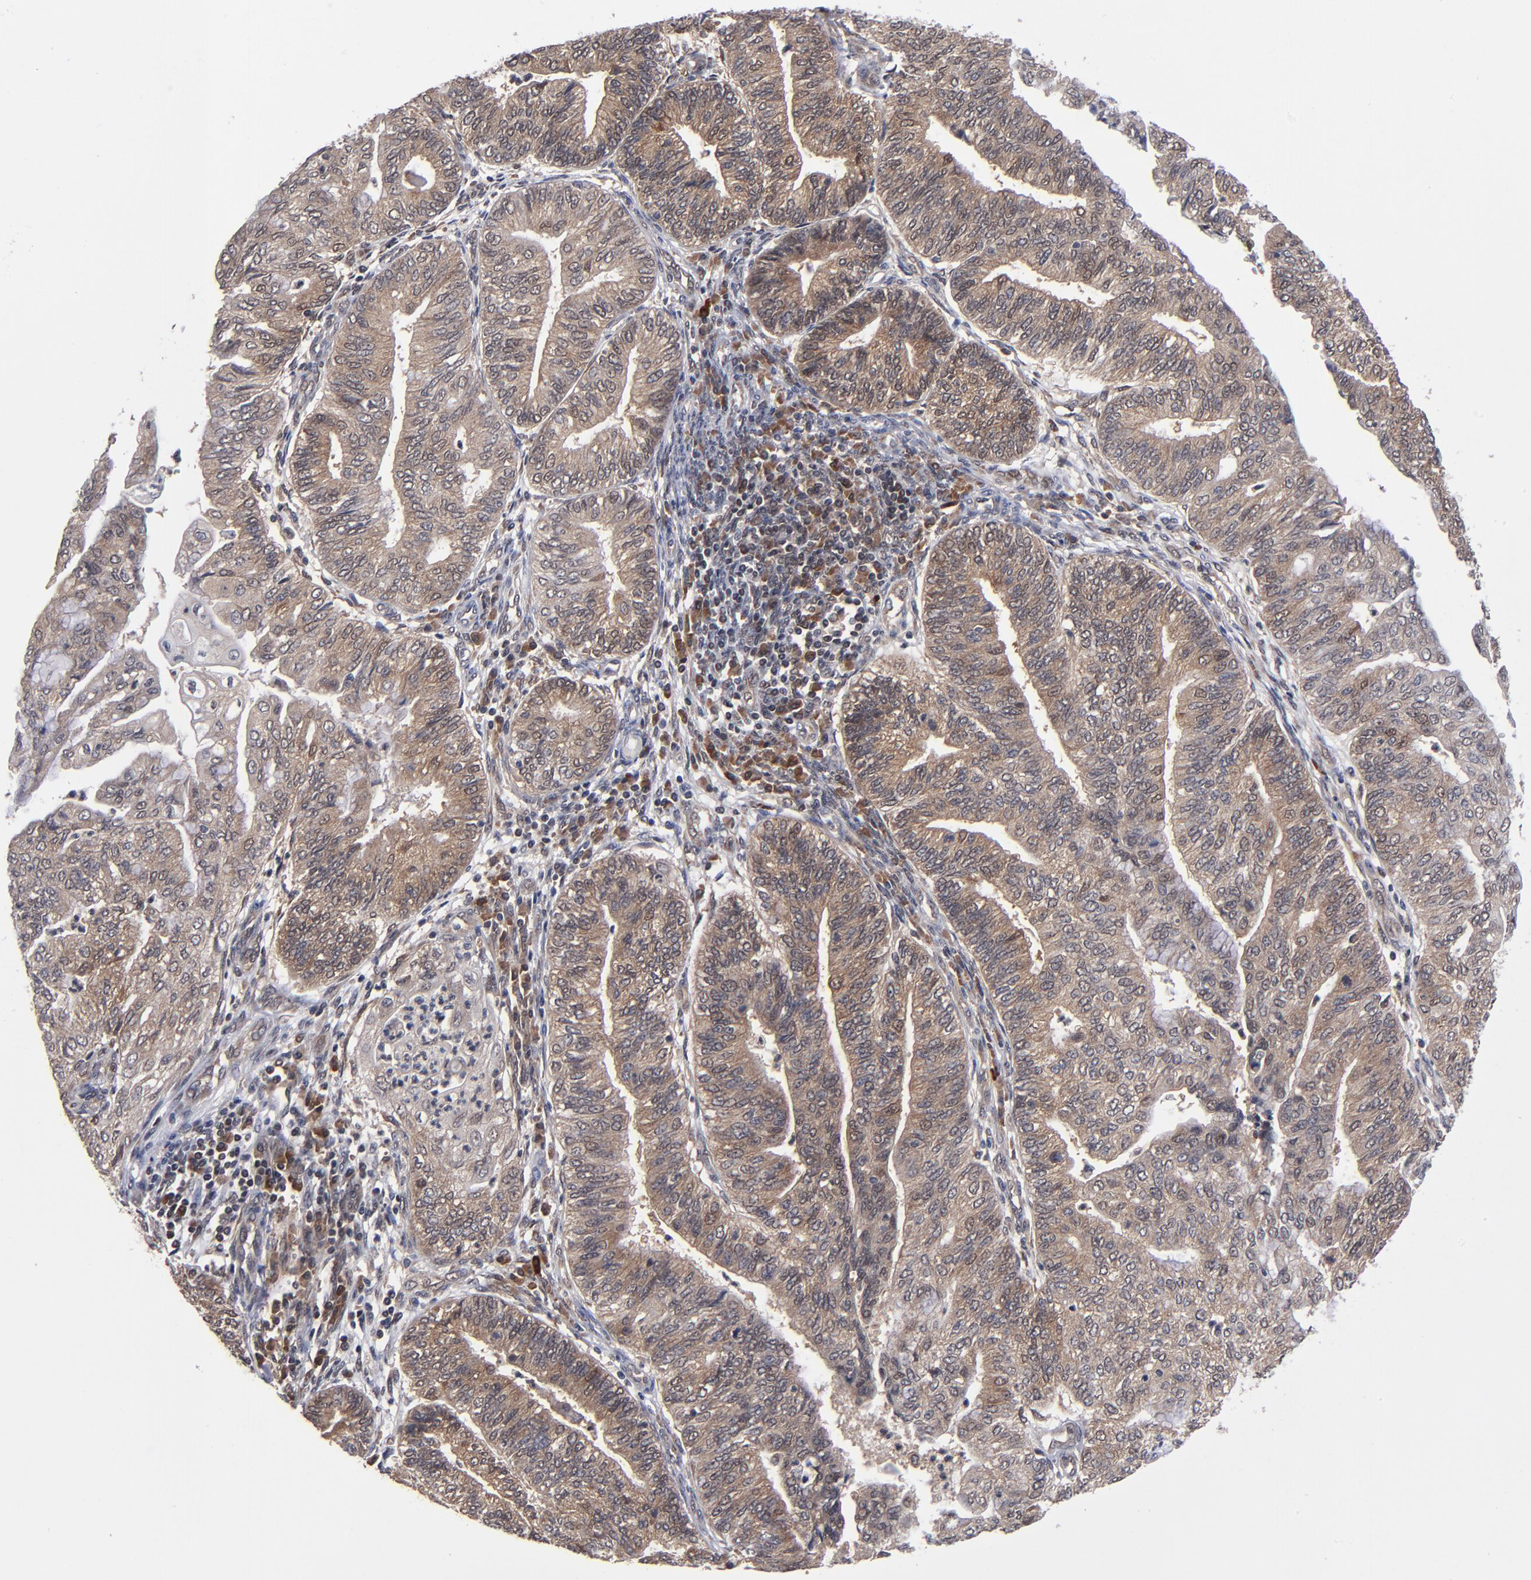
{"staining": {"intensity": "moderate", "quantity": ">75%", "location": "cytoplasmic/membranous"}, "tissue": "endometrial cancer", "cell_type": "Tumor cells", "image_type": "cancer", "snomed": [{"axis": "morphology", "description": "Adenocarcinoma, NOS"}, {"axis": "topography", "description": "Endometrium"}], "caption": "Protein positivity by immunohistochemistry (IHC) demonstrates moderate cytoplasmic/membranous positivity in approximately >75% of tumor cells in endometrial cancer. (IHC, brightfield microscopy, high magnification).", "gene": "ALG13", "patient": {"sex": "female", "age": 59}}